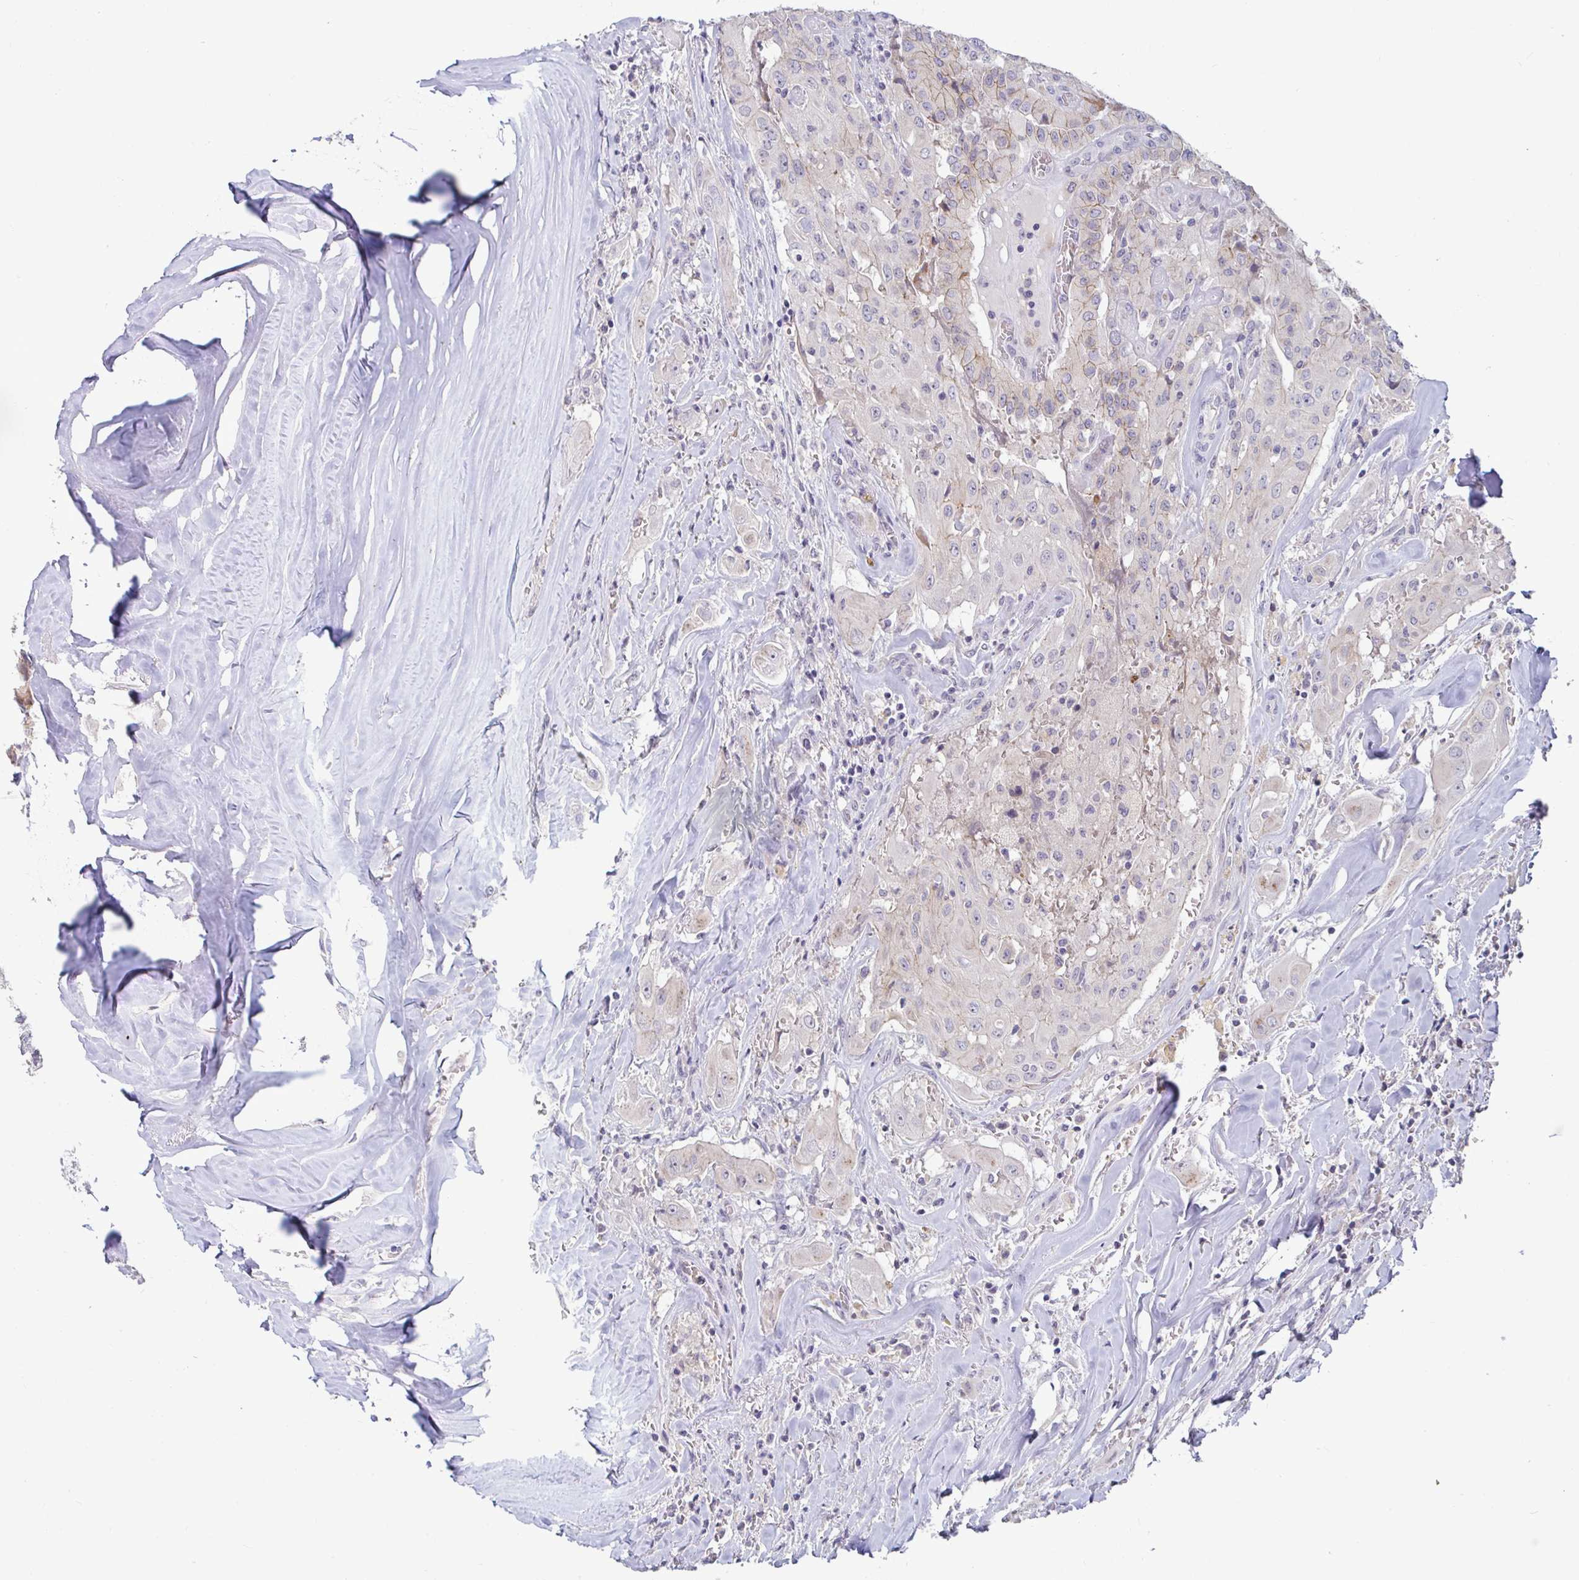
{"staining": {"intensity": "negative", "quantity": "none", "location": "none"}, "tissue": "thyroid cancer", "cell_type": "Tumor cells", "image_type": "cancer", "snomed": [{"axis": "morphology", "description": "Normal tissue, NOS"}, {"axis": "morphology", "description": "Papillary adenocarcinoma, NOS"}, {"axis": "topography", "description": "Thyroid gland"}], "caption": "High magnification brightfield microscopy of thyroid papillary adenocarcinoma stained with DAB (3,3'-diaminobenzidine) (brown) and counterstained with hematoxylin (blue): tumor cells show no significant staining.", "gene": "GSTM1", "patient": {"sex": "female", "age": 59}}